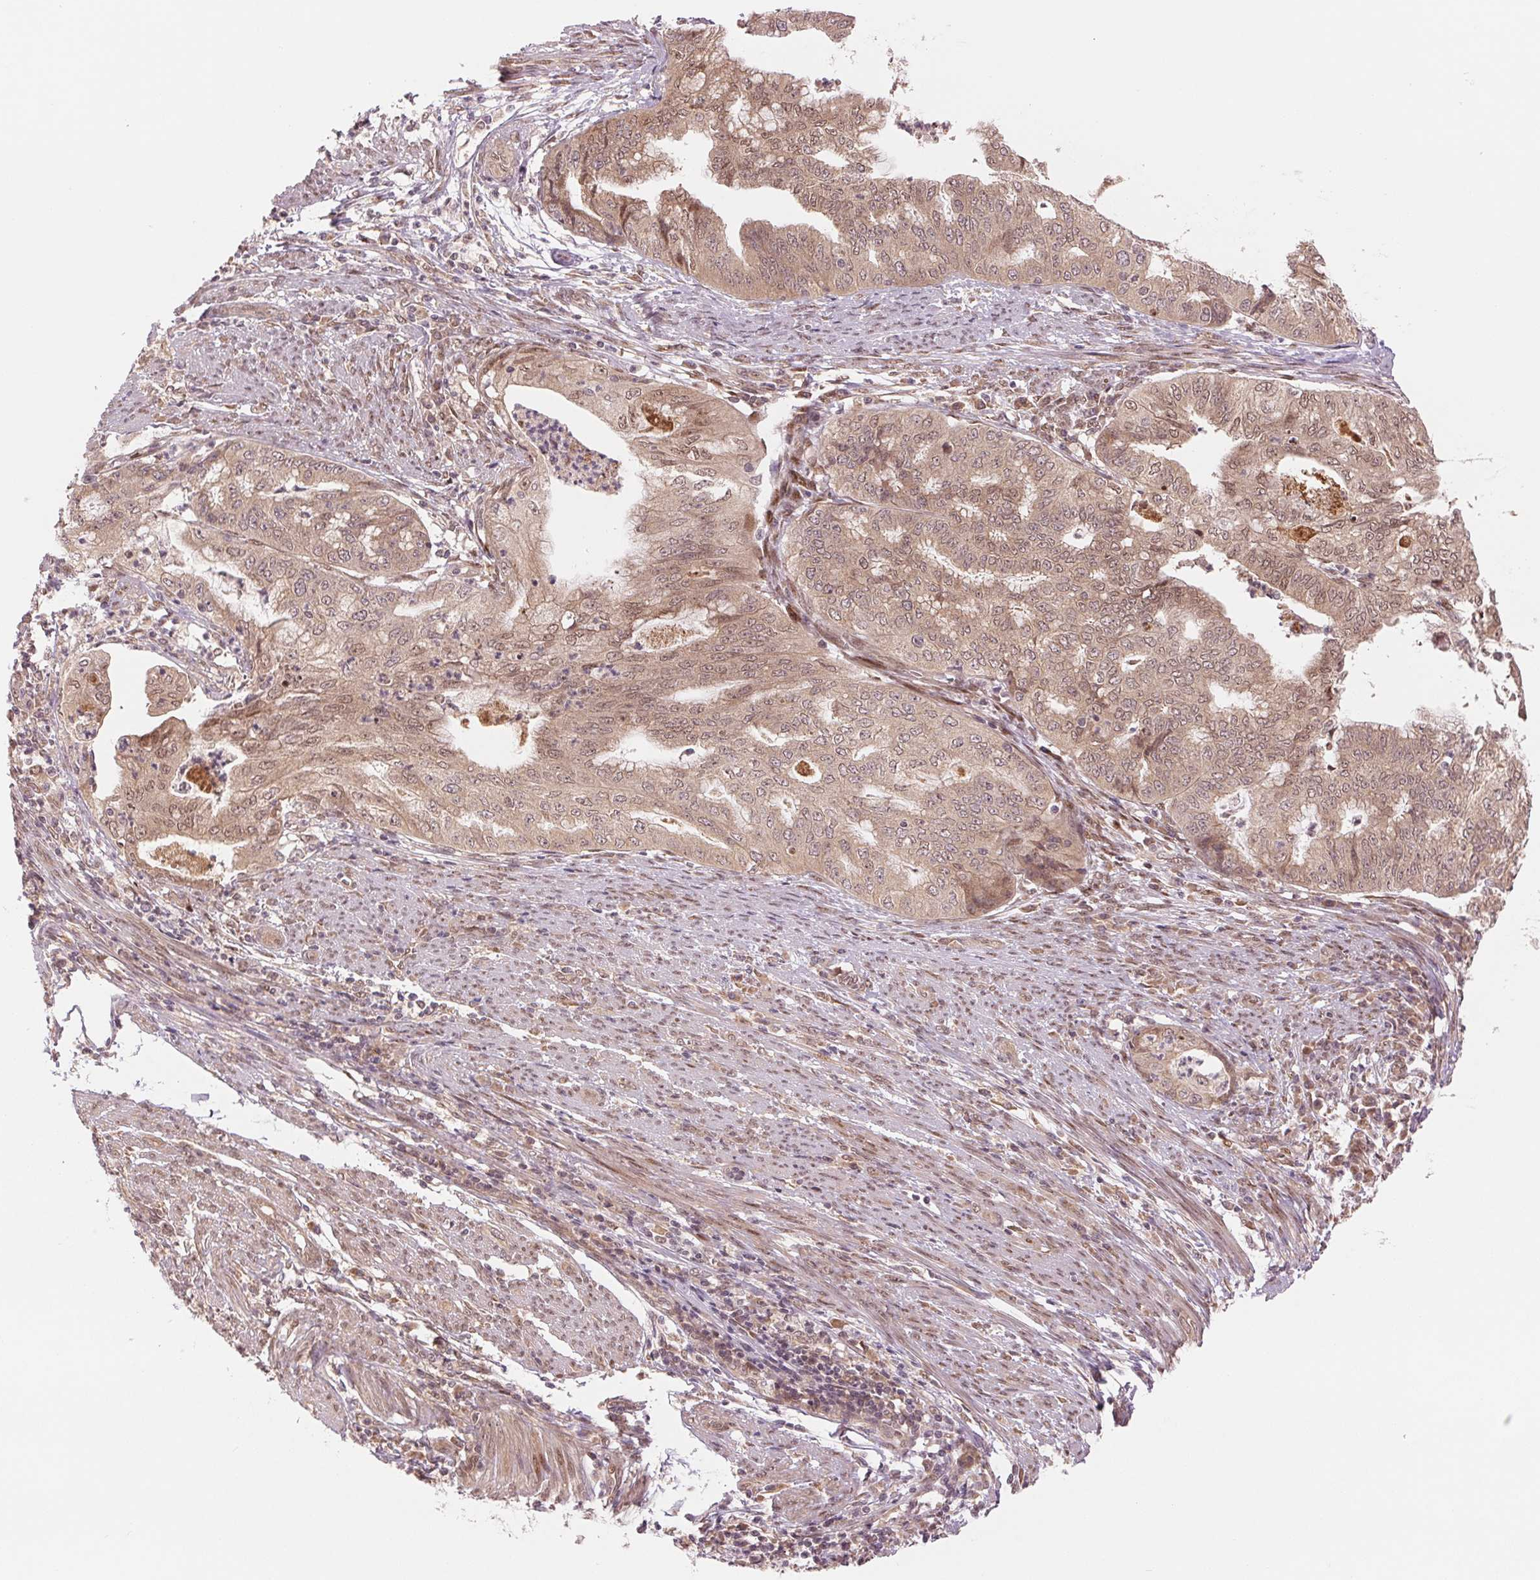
{"staining": {"intensity": "weak", "quantity": "25%-75%", "location": "cytoplasmic/membranous,nuclear"}, "tissue": "endometrial cancer", "cell_type": "Tumor cells", "image_type": "cancer", "snomed": [{"axis": "morphology", "description": "Adenocarcinoma, NOS"}, {"axis": "topography", "description": "Endometrium"}], "caption": "Endometrial cancer (adenocarcinoma) tissue shows weak cytoplasmic/membranous and nuclear positivity in approximately 25%-75% of tumor cells", "gene": "ERI3", "patient": {"sex": "female", "age": 79}}